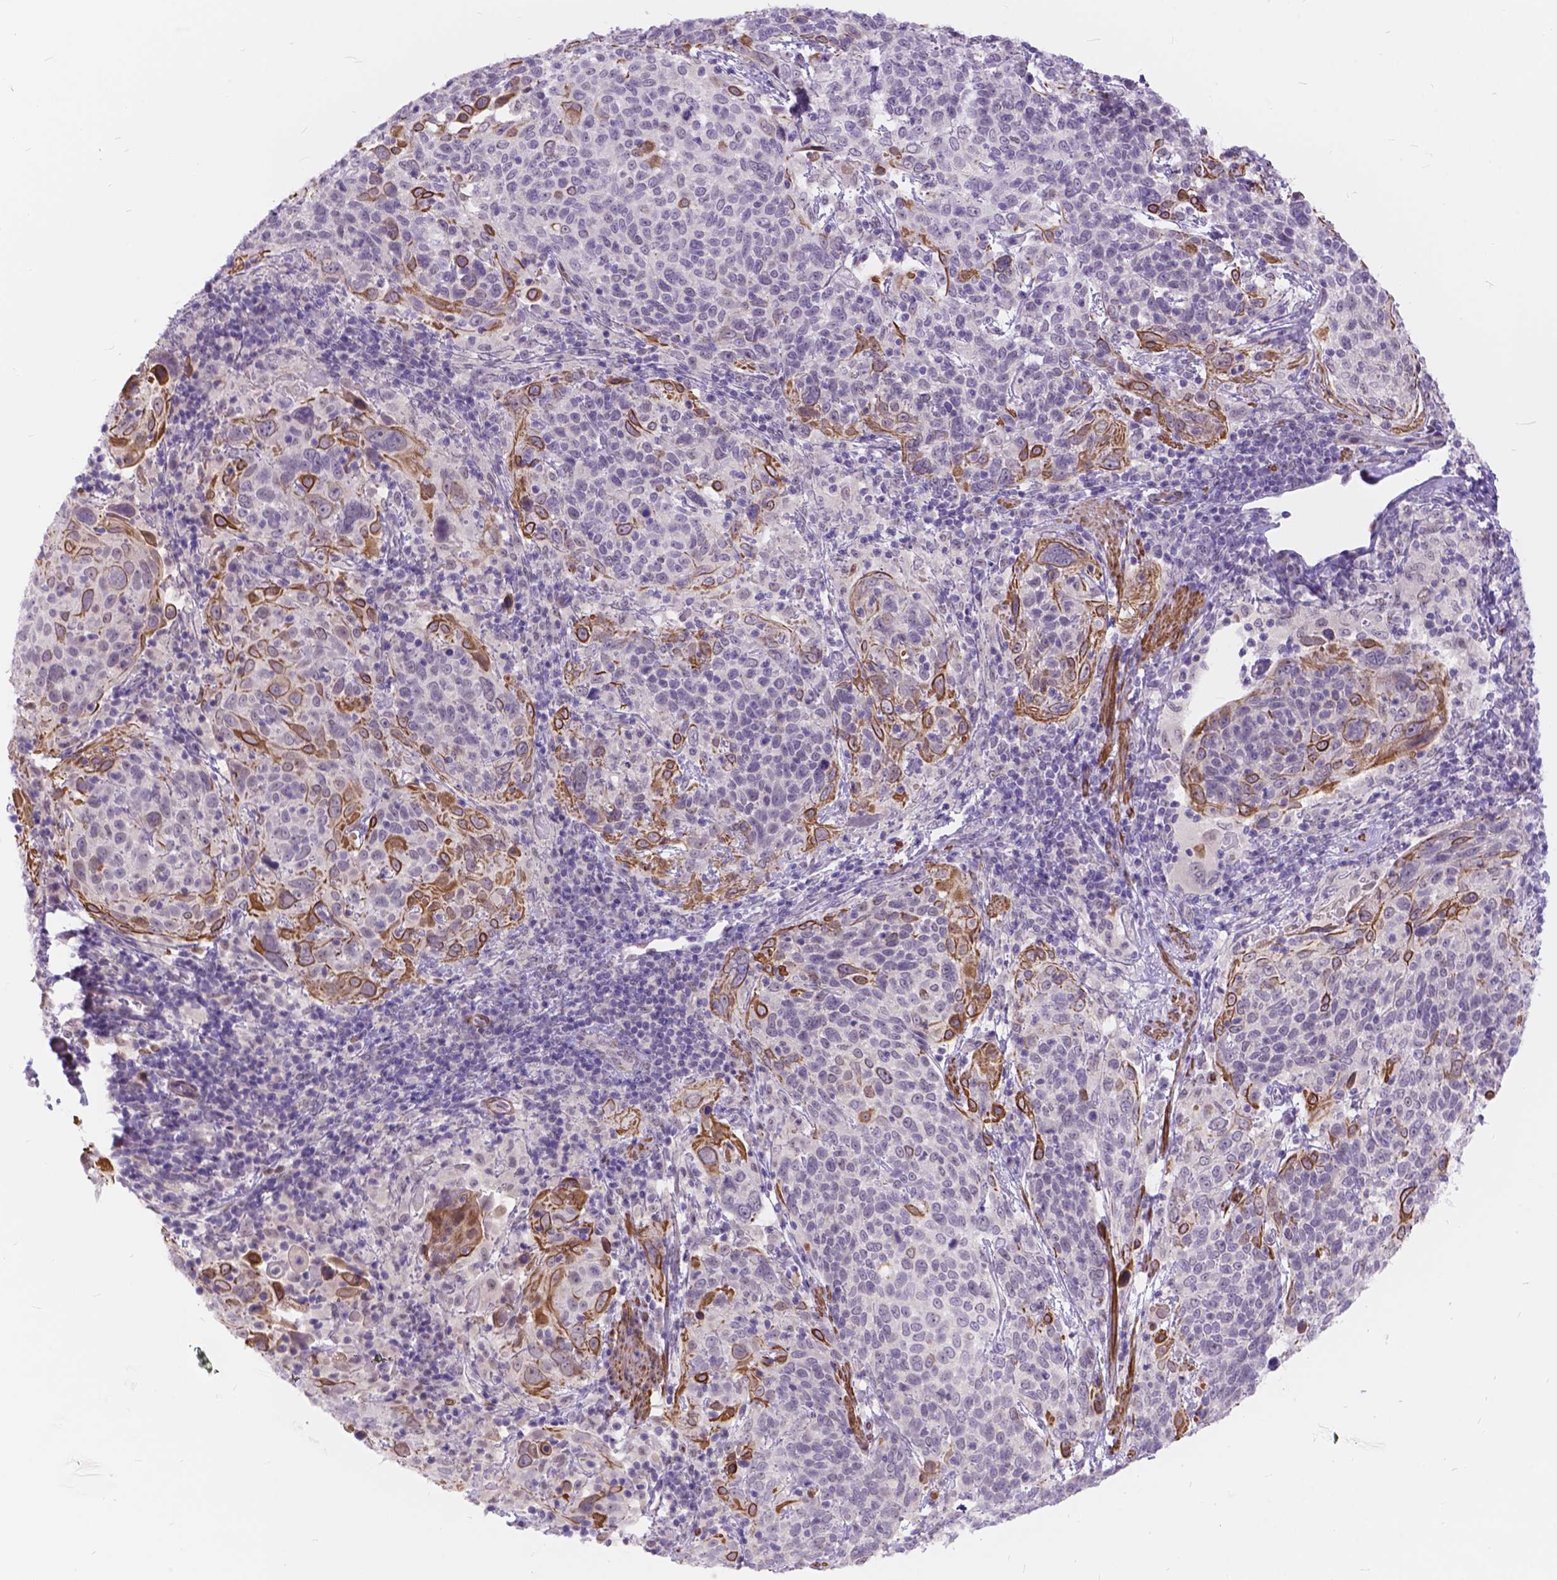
{"staining": {"intensity": "moderate", "quantity": "<25%", "location": "cytoplasmic/membranous"}, "tissue": "cervical cancer", "cell_type": "Tumor cells", "image_type": "cancer", "snomed": [{"axis": "morphology", "description": "Squamous cell carcinoma, NOS"}, {"axis": "topography", "description": "Cervix"}], "caption": "Human cervical cancer stained with a brown dye shows moderate cytoplasmic/membranous positive staining in about <25% of tumor cells.", "gene": "MAN2C1", "patient": {"sex": "female", "age": 61}}